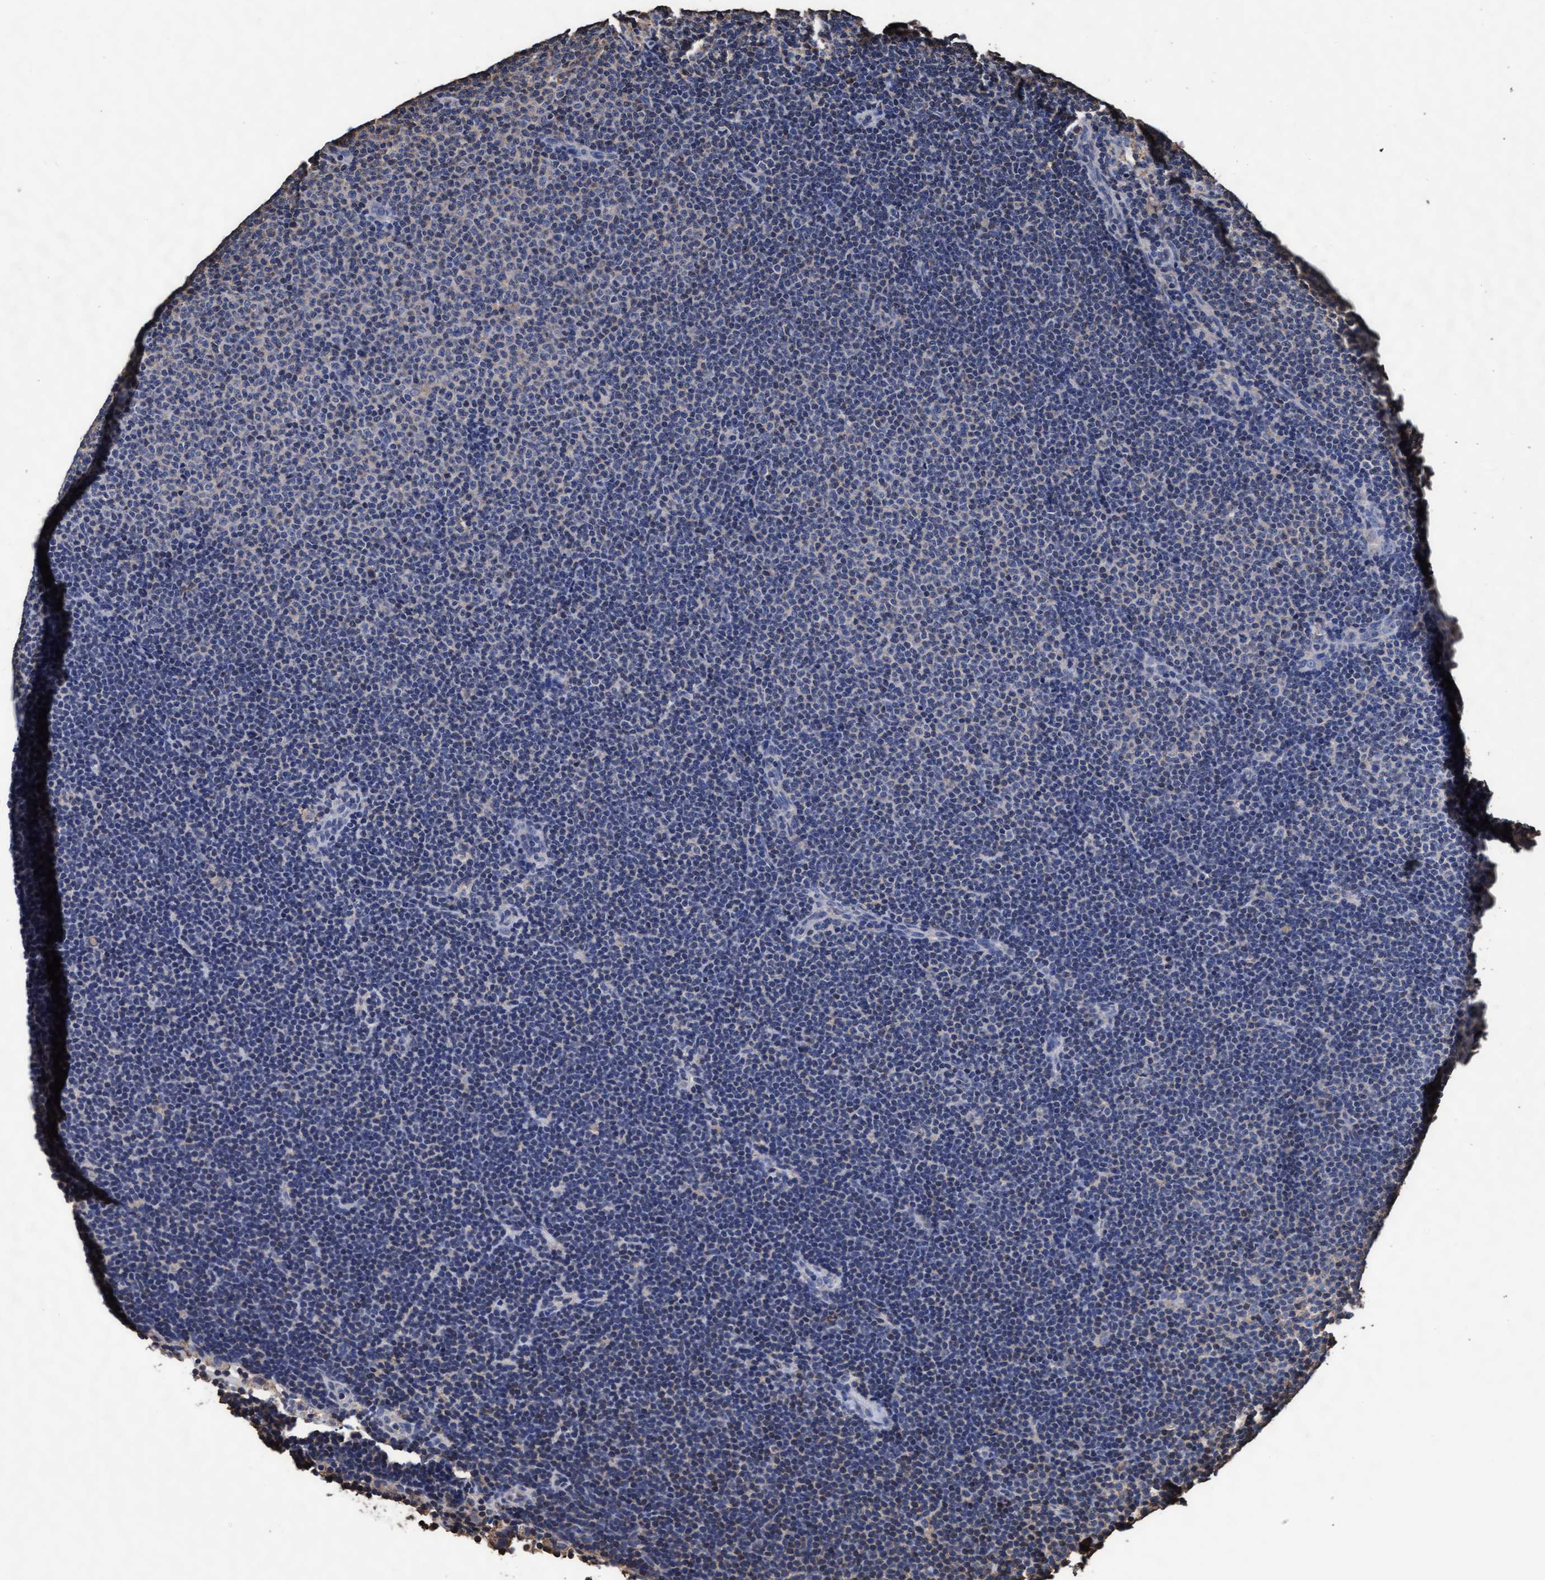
{"staining": {"intensity": "negative", "quantity": "none", "location": "none"}, "tissue": "lymphoma", "cell_type": "Tumor cells", "image_type": "cancer", "snomed": [{"axis": "morphology", "description": "Malignant lymphoma, non-Hodgkin's type, Low grade"}, {"axis": "topography", "description": "Lymph node"}], "caption": "Immunohistochemical staining of human malignant lymphoma, non-Hodgkin's type (low-grade) shows no significant expression in tumor cells.", "gene": "GRHPR", "patient": {"sex": "female", "age": 53}}